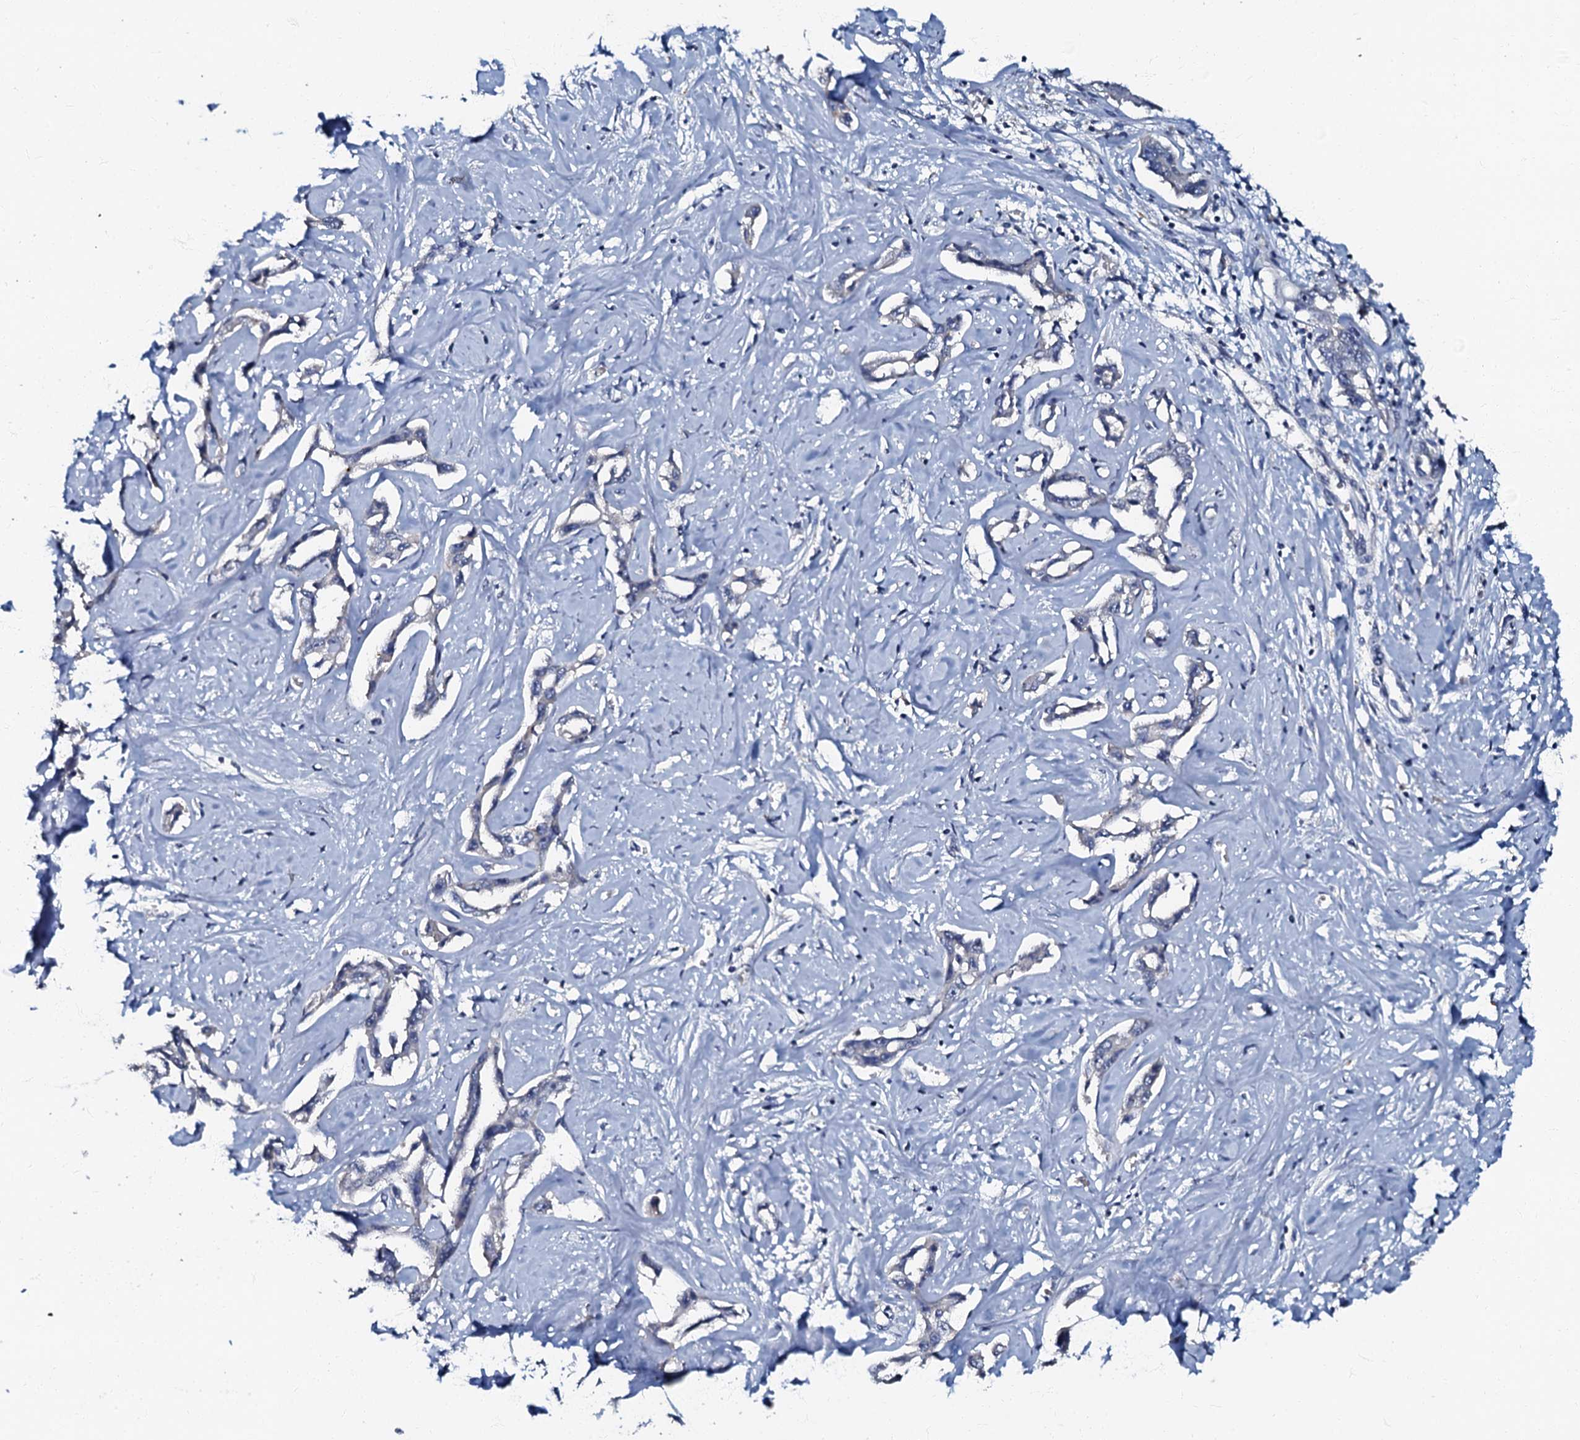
{"staining": {"intensity": "negative", "quantity": "none", "location": "none"}, "tissue": "liver cancer", "cell_type": "Tumor cells", "image_type": "cancer", "snomed": [{"axis": "morphology", "description": "Cholangiocarcinoma"}, {"axis": "topography", "description": "Liver"}], "caption": "Cholangiocarcinoma (liver) was stained to show a protein in brown. There is no significant staining in tumor cells.", "gene": "OLAH", "patient": {"sex": "male", "age": 59}}